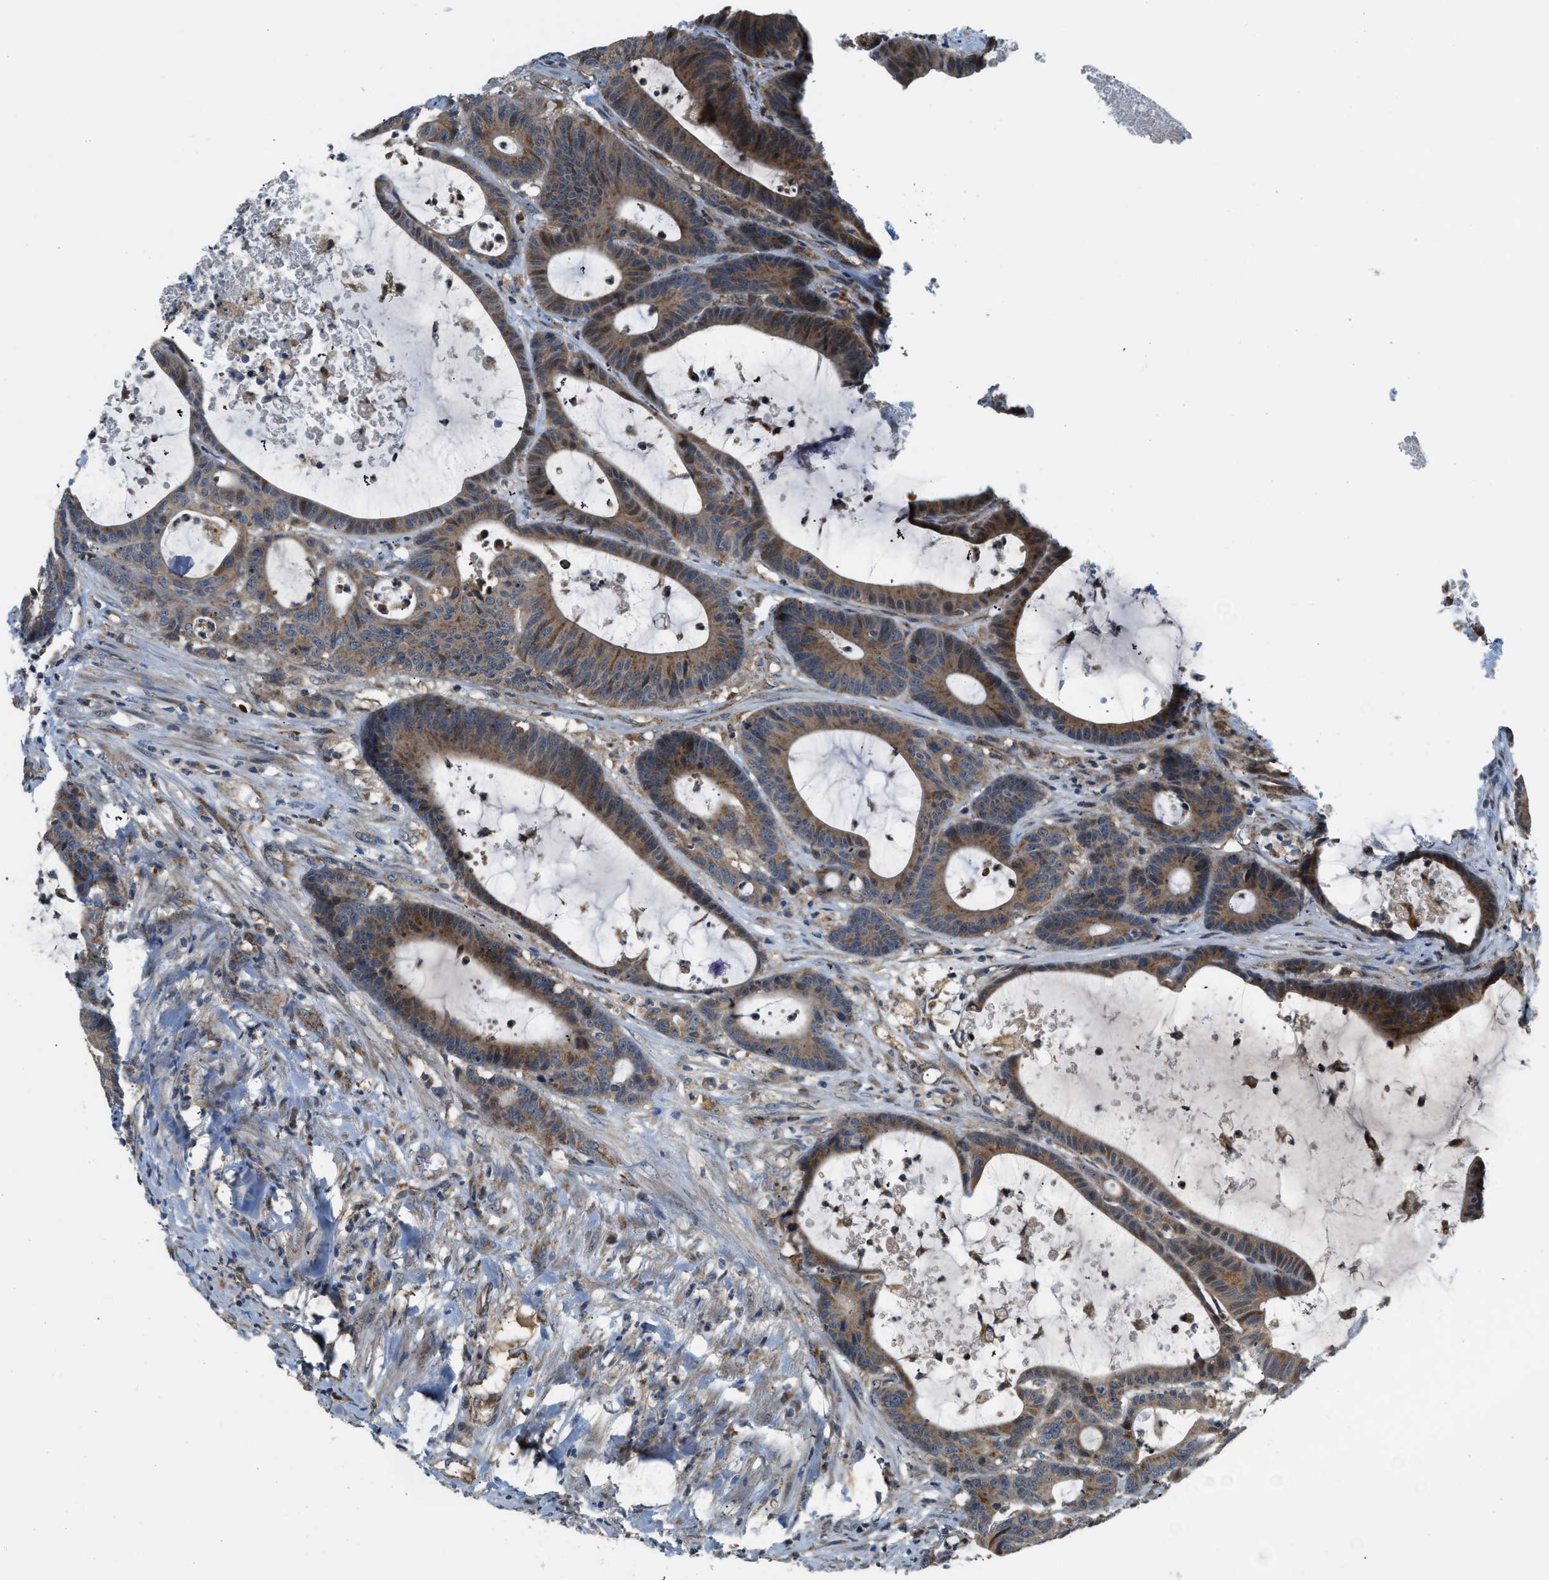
{"staining": {"intensity": "moderate", "quantity": ">75%", "location": "cytoplasmic/membranous"}, "tissue": "colorectal cancer", "cell_type": "Tumor cells", "image_type": "cancer", "snomed": [{"axis": "morphology", "description": "Adenocarcinoma, NOS"}, {"axis": "topography", "description": "Colon"}], "caption": "The image shows a brown stain indicating the presence of a protein in the cytoplasmic/membranous of tumor cells in colorectal adenocarcinoma. The protein is shown in brown color, while the nuclei are stained blue.", "gene": "STARD3NL", "patient": {"sex": "female", "age": 84}}